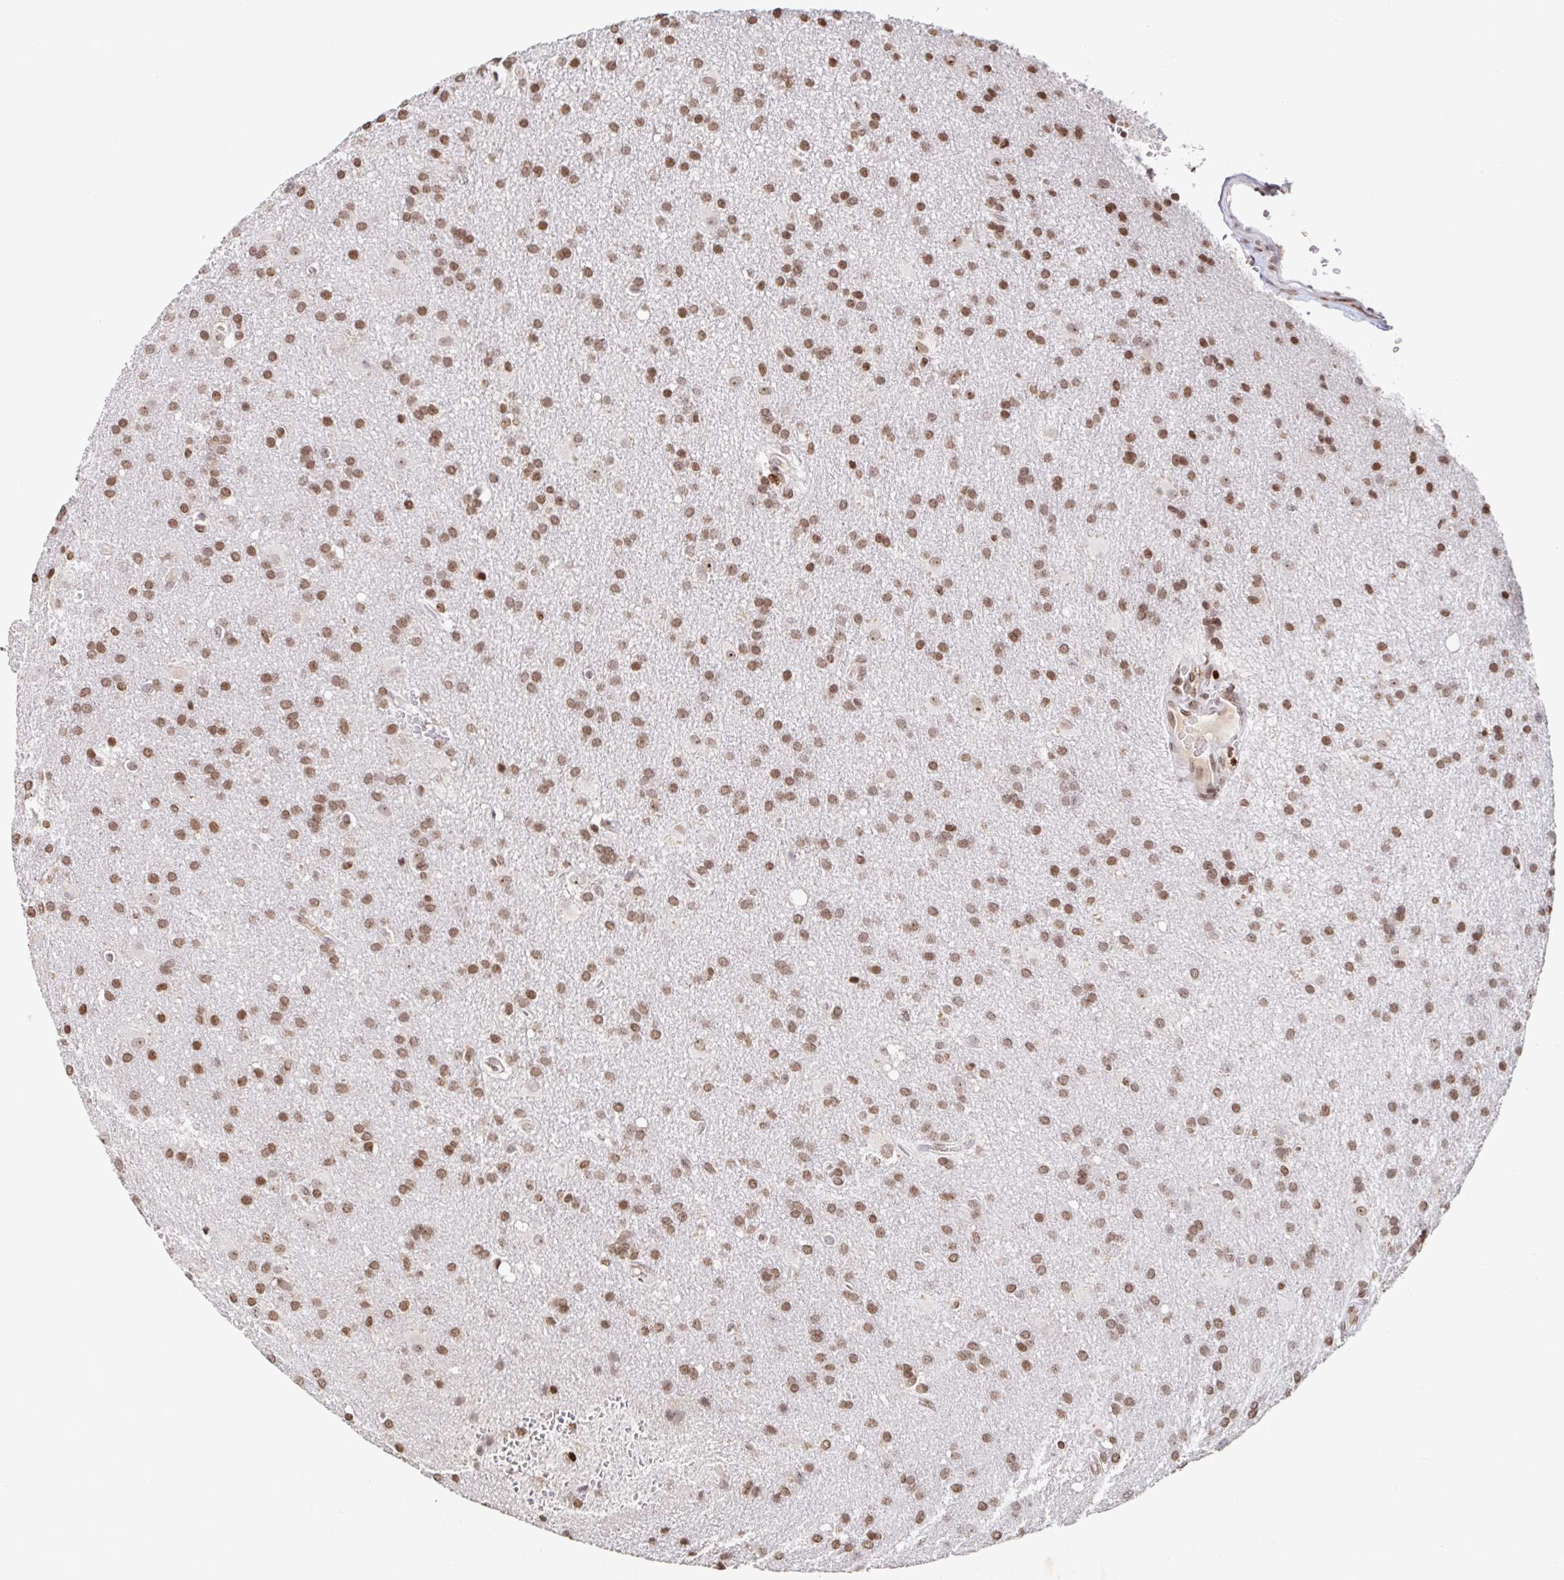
{"staining": {"intensity": "moderate", "quantity": ">75%", "location": "nuclear"}, "tissue": "glioma", "cell_type": "Tumor cells", "image_type": "cancer", "snomed": [{"axis": "morphology", "description": "Glioma, malignant, Low grade"}, {"axis": "topography", "description": "Brain"}], "caption": "Protein analysis of malignant glioma (low-grade) tissue exhibits moderate nuclear positivity in about >75% of tumor cells.", "gene": "C19orf53", "patient": {"sex": "male", "age": 66}}